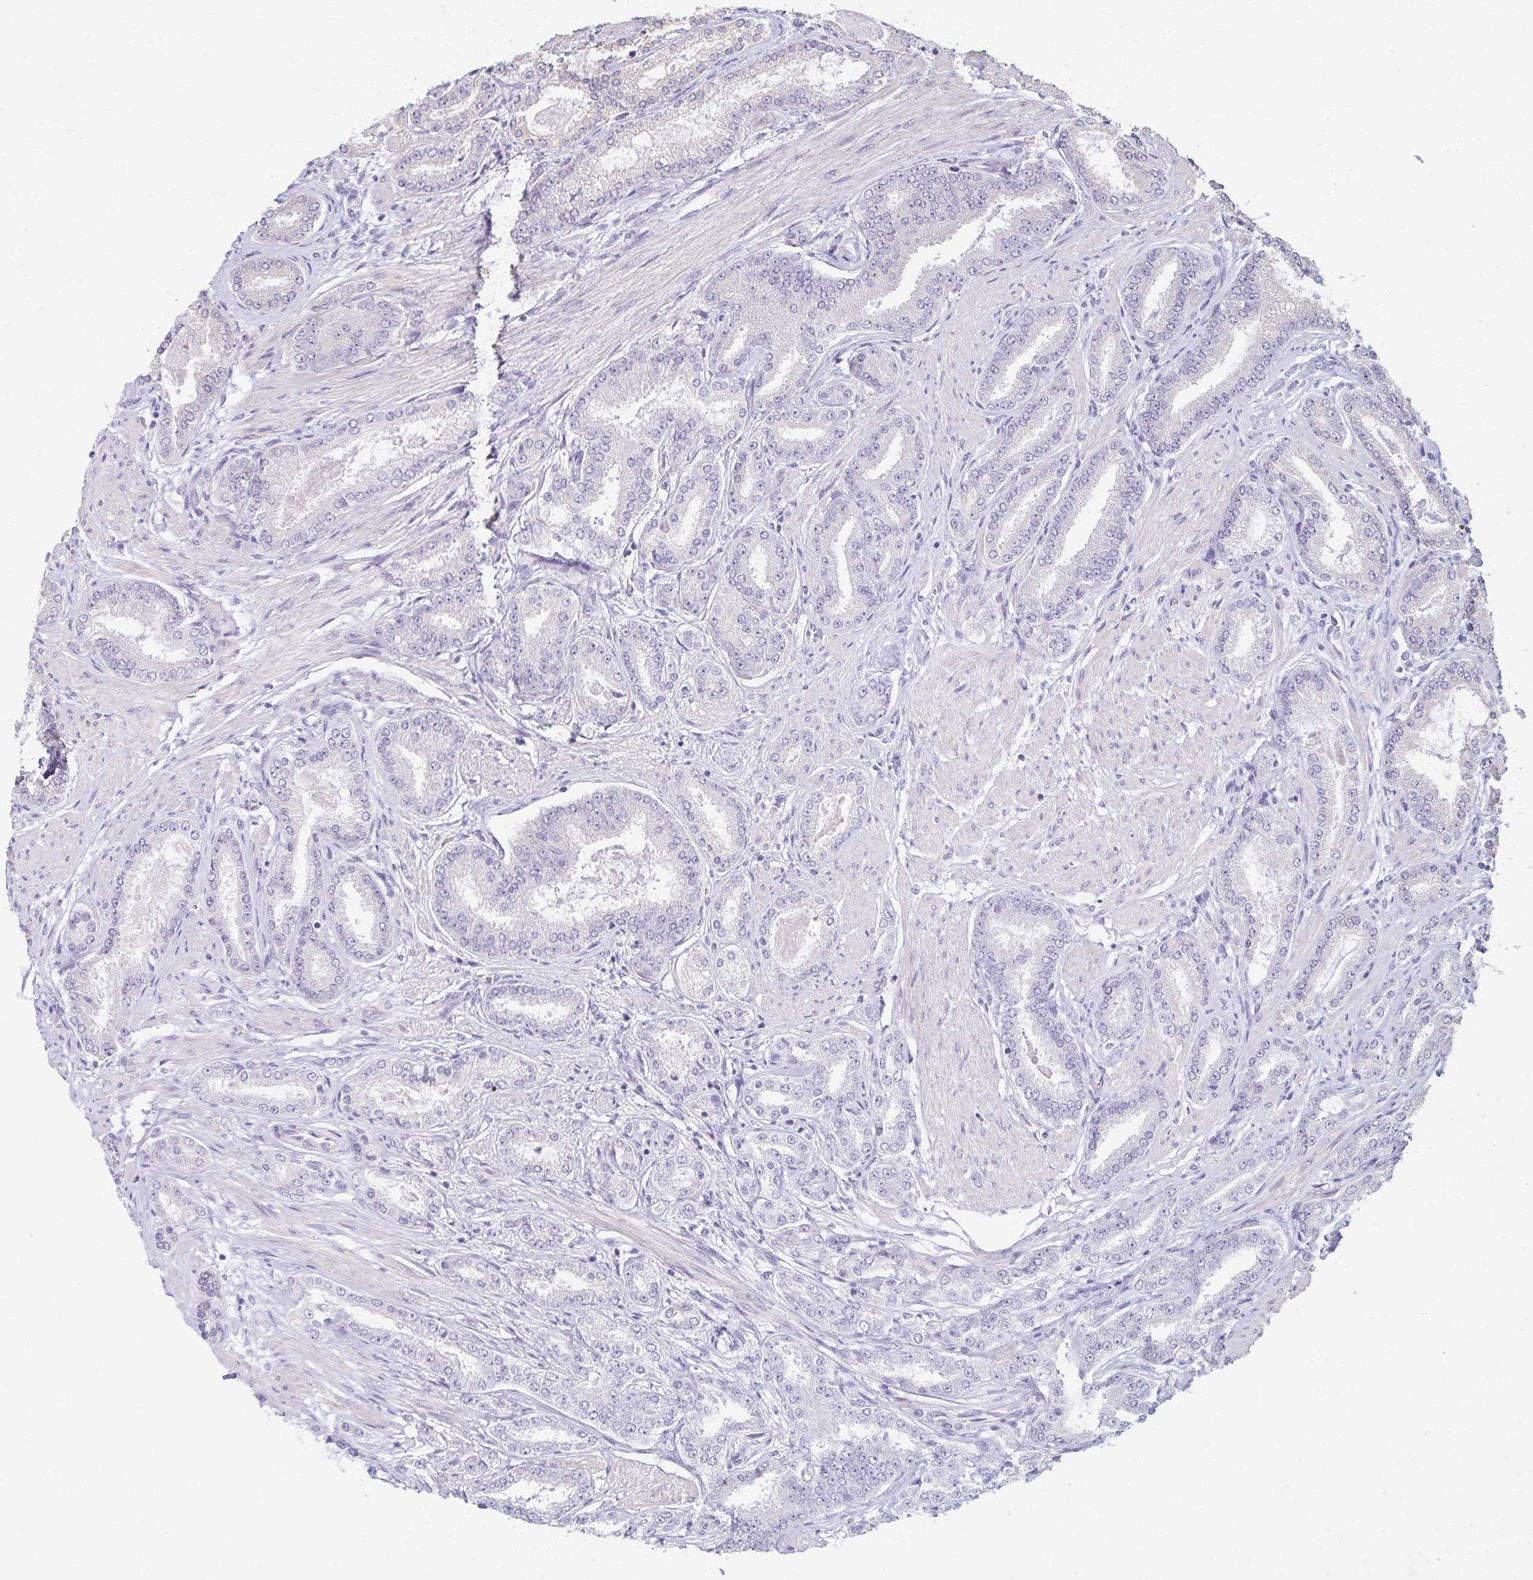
{"staining": {"intensity": "negative", "quantity": "none", "location": "none"}, "tissue": "prostate cancer", "cell_type": "Tumor cells", "image_type": "cancer", "snomed": [{"axis": "morphology", "description": "Adenocarcinoma, High grade"}, {"axis": "topography", "description": "Prostate"}], "caption": "Immunohistochemical staining of human prostate cancer shows no significant positivity in tumor cells.", "gene": "KISS1", "patient": {"sex": "male", "age": 63}}